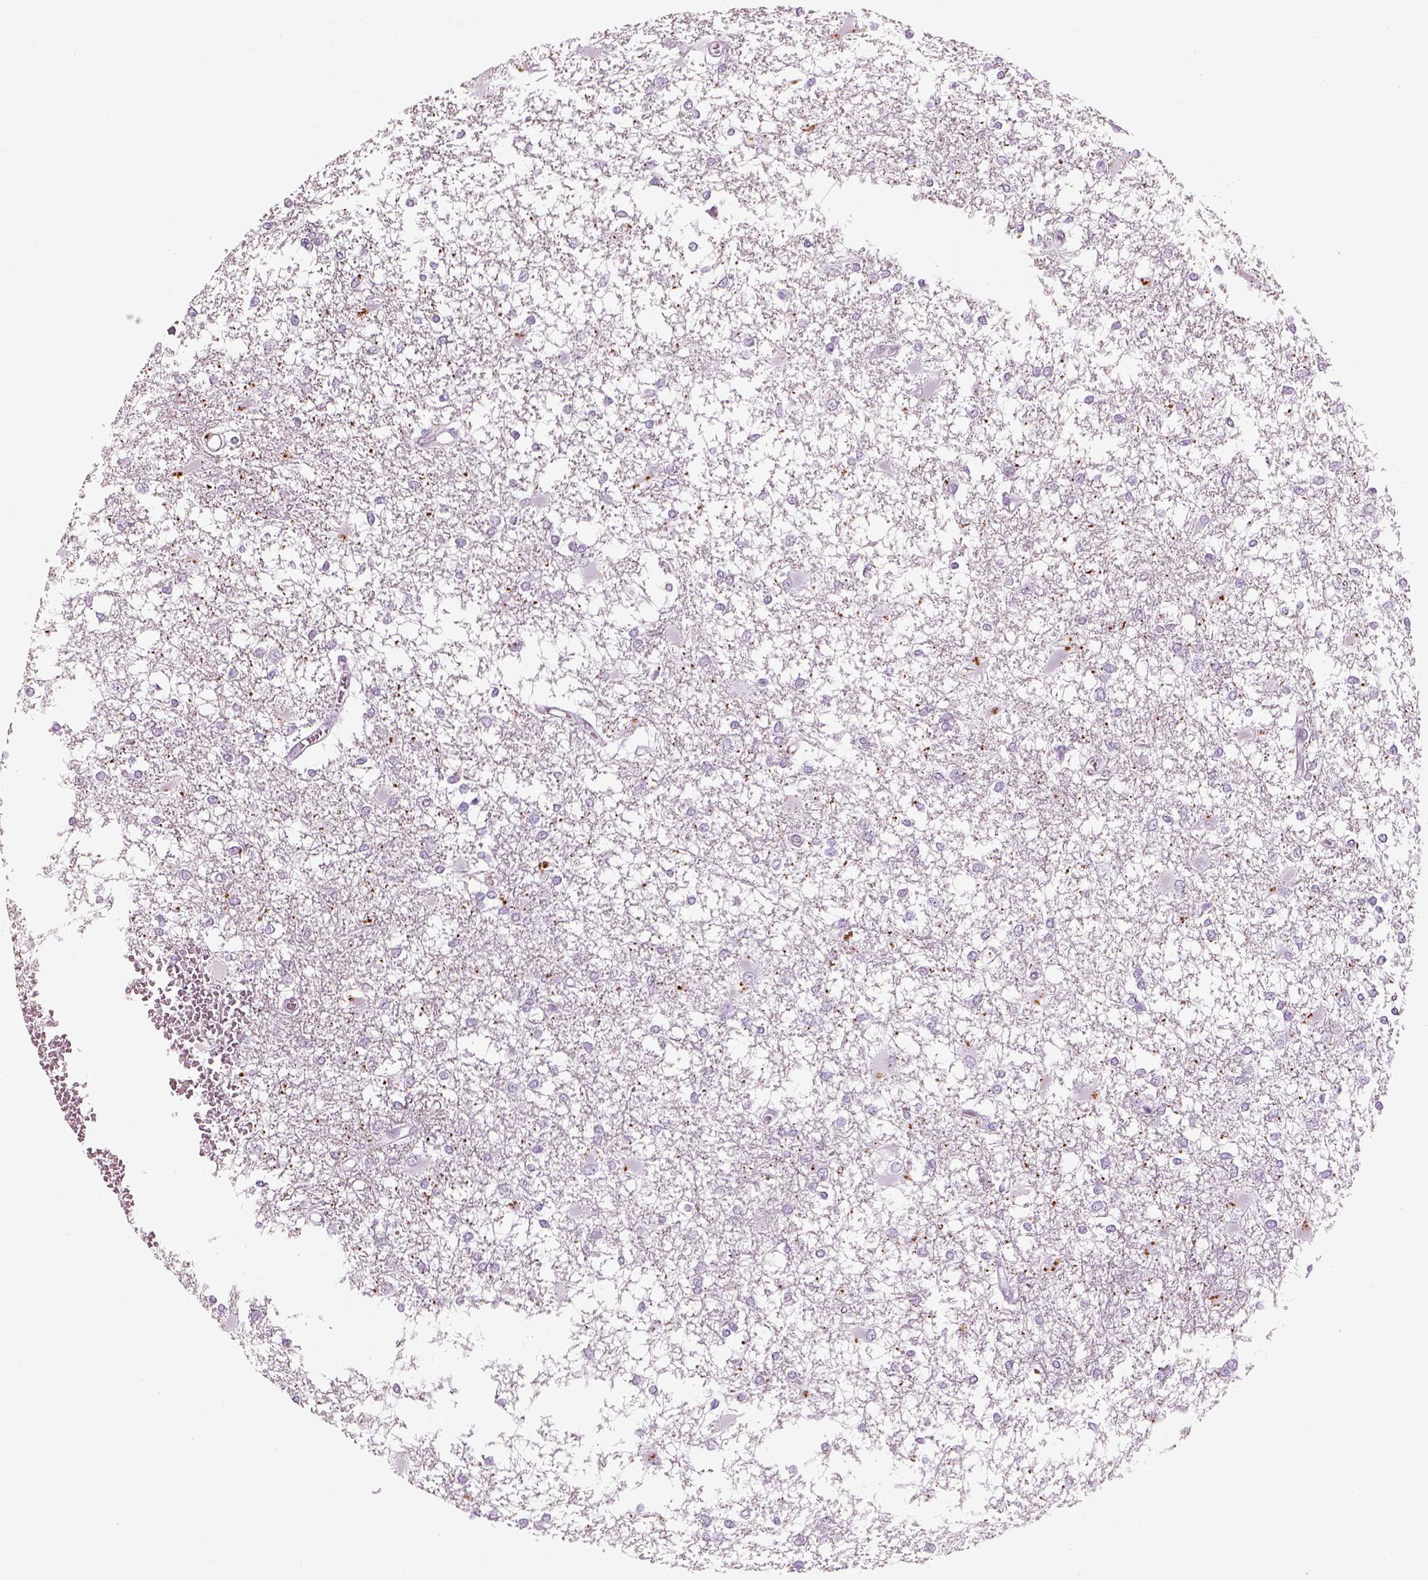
{"staining": {"intensity": "negative", "quantity": "none", "location": "none"}, "tissue": "glioma", "cell_type": "Tumor cells", "image_type": "cancer", "snomed": [{"axis": "morphology", "description": "Glioma, malignant, High grade"}, {"axis": "topography", "description": "Cerebral cortex"}], "caption": "Immunohistochemistry image of neoplastic tissue: human malignant high-grade glioma stained with DAB exhibits no significant protein staining in tumor cells.", "gene": "SAG", "patient": {"sex": "male", "age": 79}}